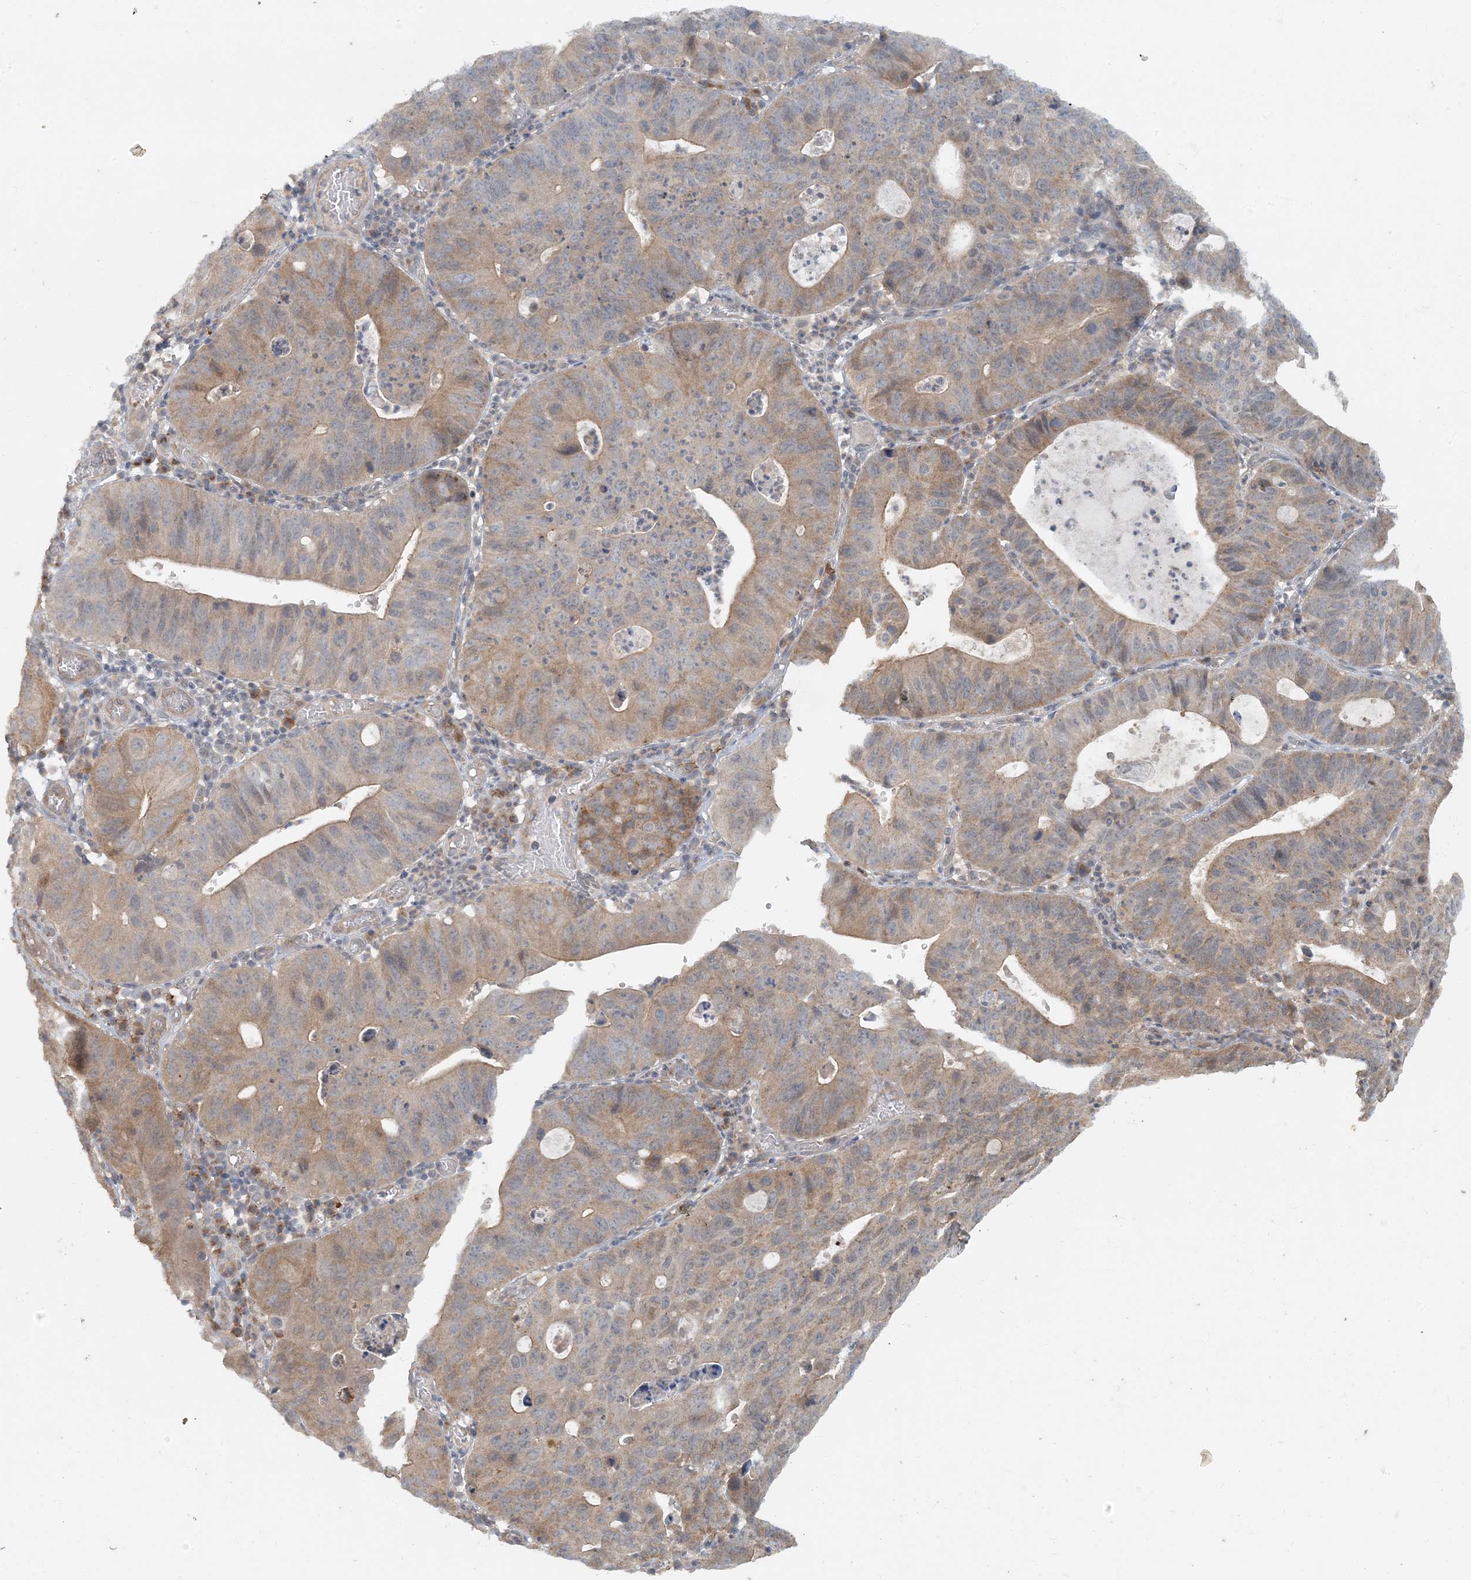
{"staining": {"intensity": "moderate", "quantity": "25%-75%", "location": "cytoplasmic/membranous"}, "tissue": "stomach cancer", "cell_type": "Tumor cells", "image_type": "cancer", "snomed": [{"axis": "morphology", "description": "Adenocarcinoma, NOS"}, {"axis": "topography", "description": "Stomach"}], "caption": "An image of stomach cancer stained for a protein shows moderate cytoplasmic/membranous brown staining in tumor cells. Ihc stains the protein in brown and the nuclei are stained blue.", "gene": "AK9", "patient": {"sex": "male", "age": 59}}